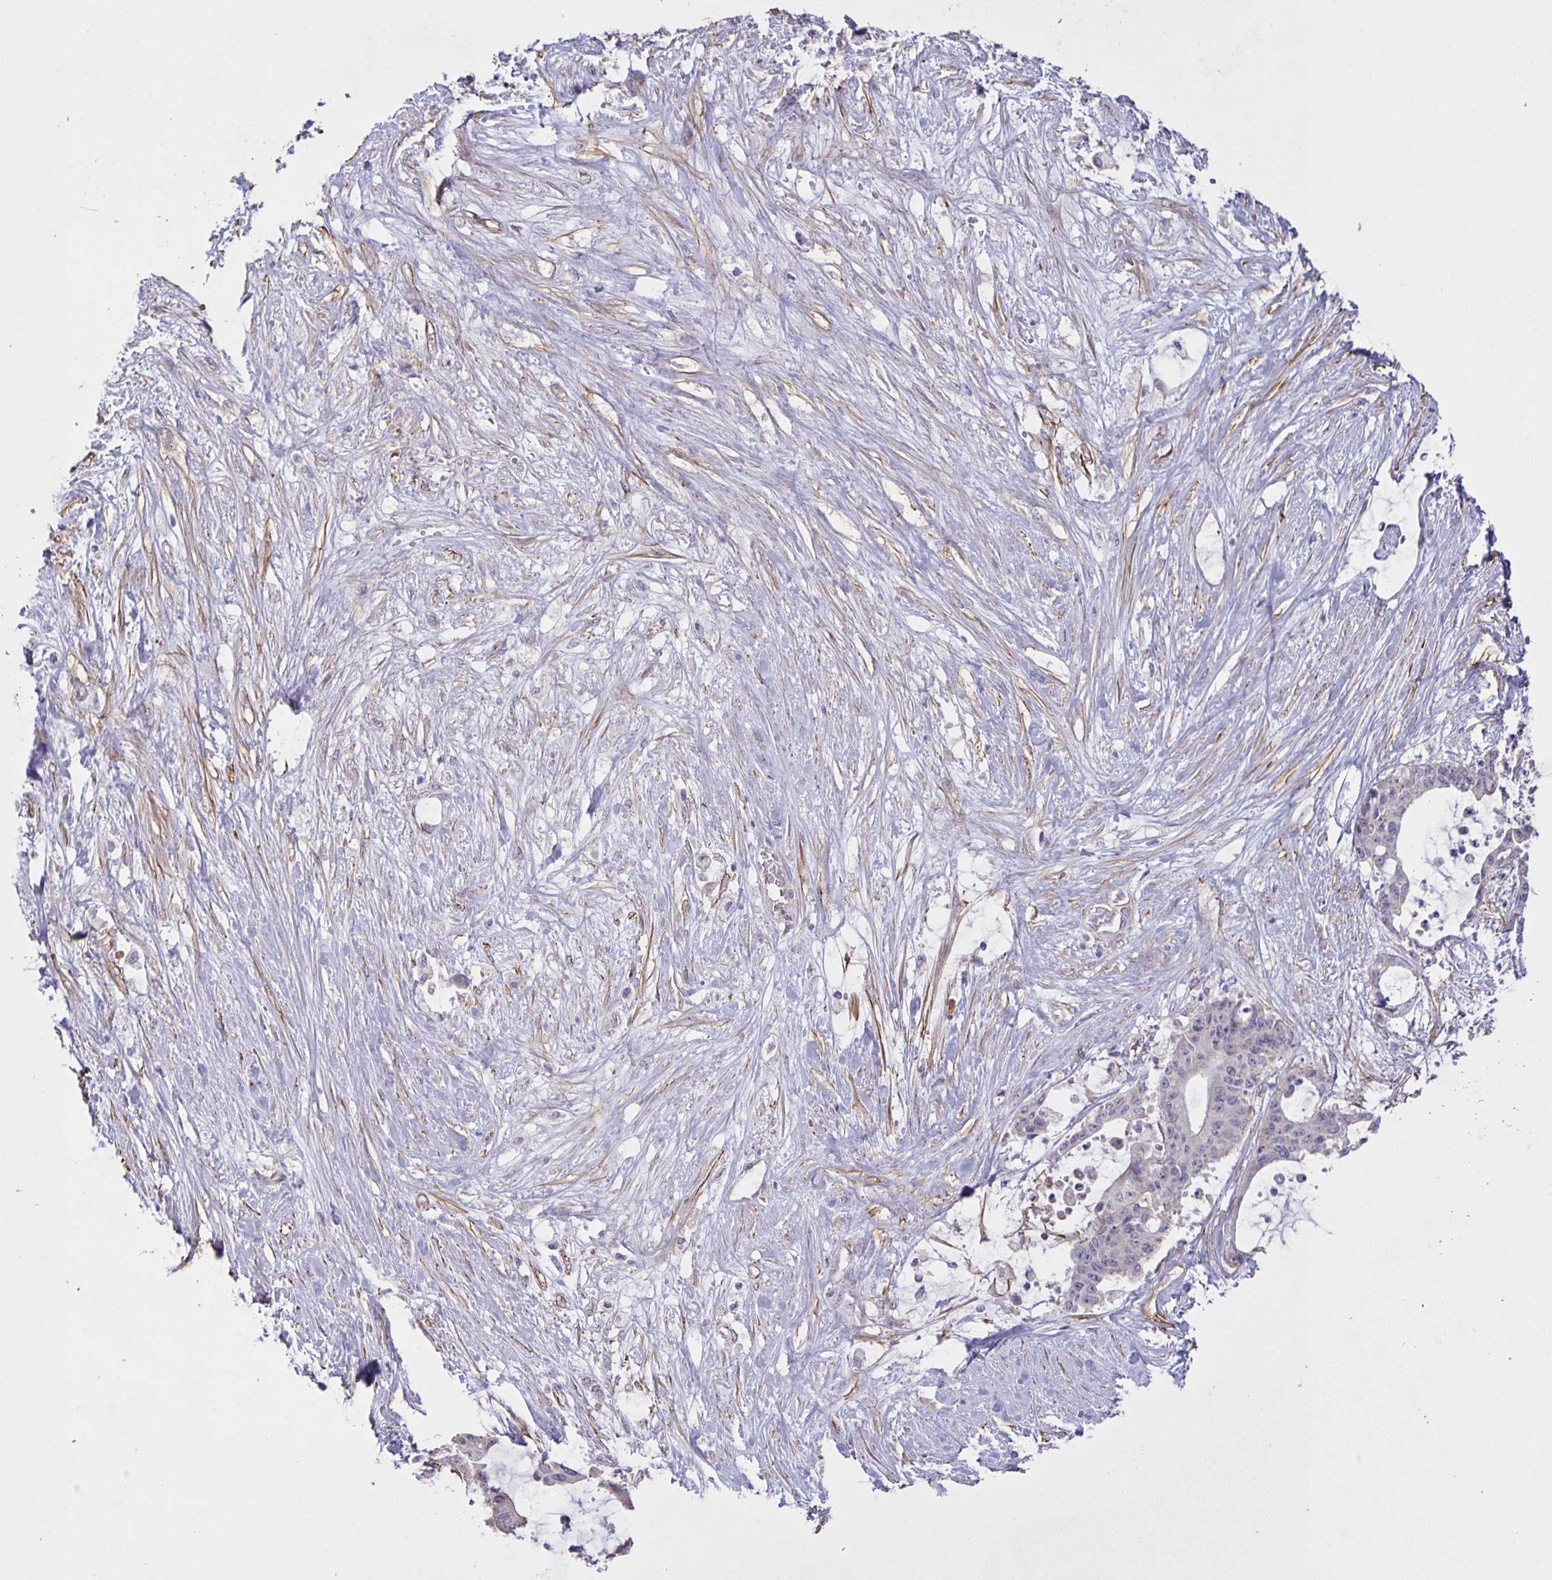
{"staining": {"intensity": "negative", "quantity": "none", "location": "none"}, "tissue": "liver cancer", "cell_type": "Tumor cells", "image_type": "cancer", "snomed": [{"axis": "morphology", "description": "Normal tissue, NOS"}, {"axis": "morphology", "description": "Cholangiocarcinoma"}, {"axis": "topography", "description": "Liver"}, {"axis": "topography", "description": "Peripheral nerve tissue"}], "caption": "Immunohistochemistry photomicrograph of liver cholangiocarcinoma stained for a protein (brown), which shows no expression in tumor cells. (DAB immunohistochemistry visualized using brightfield microscopy, high magnification).", "gene": "SRCIN1", "patient": {"sex": "female", "age": 73}}